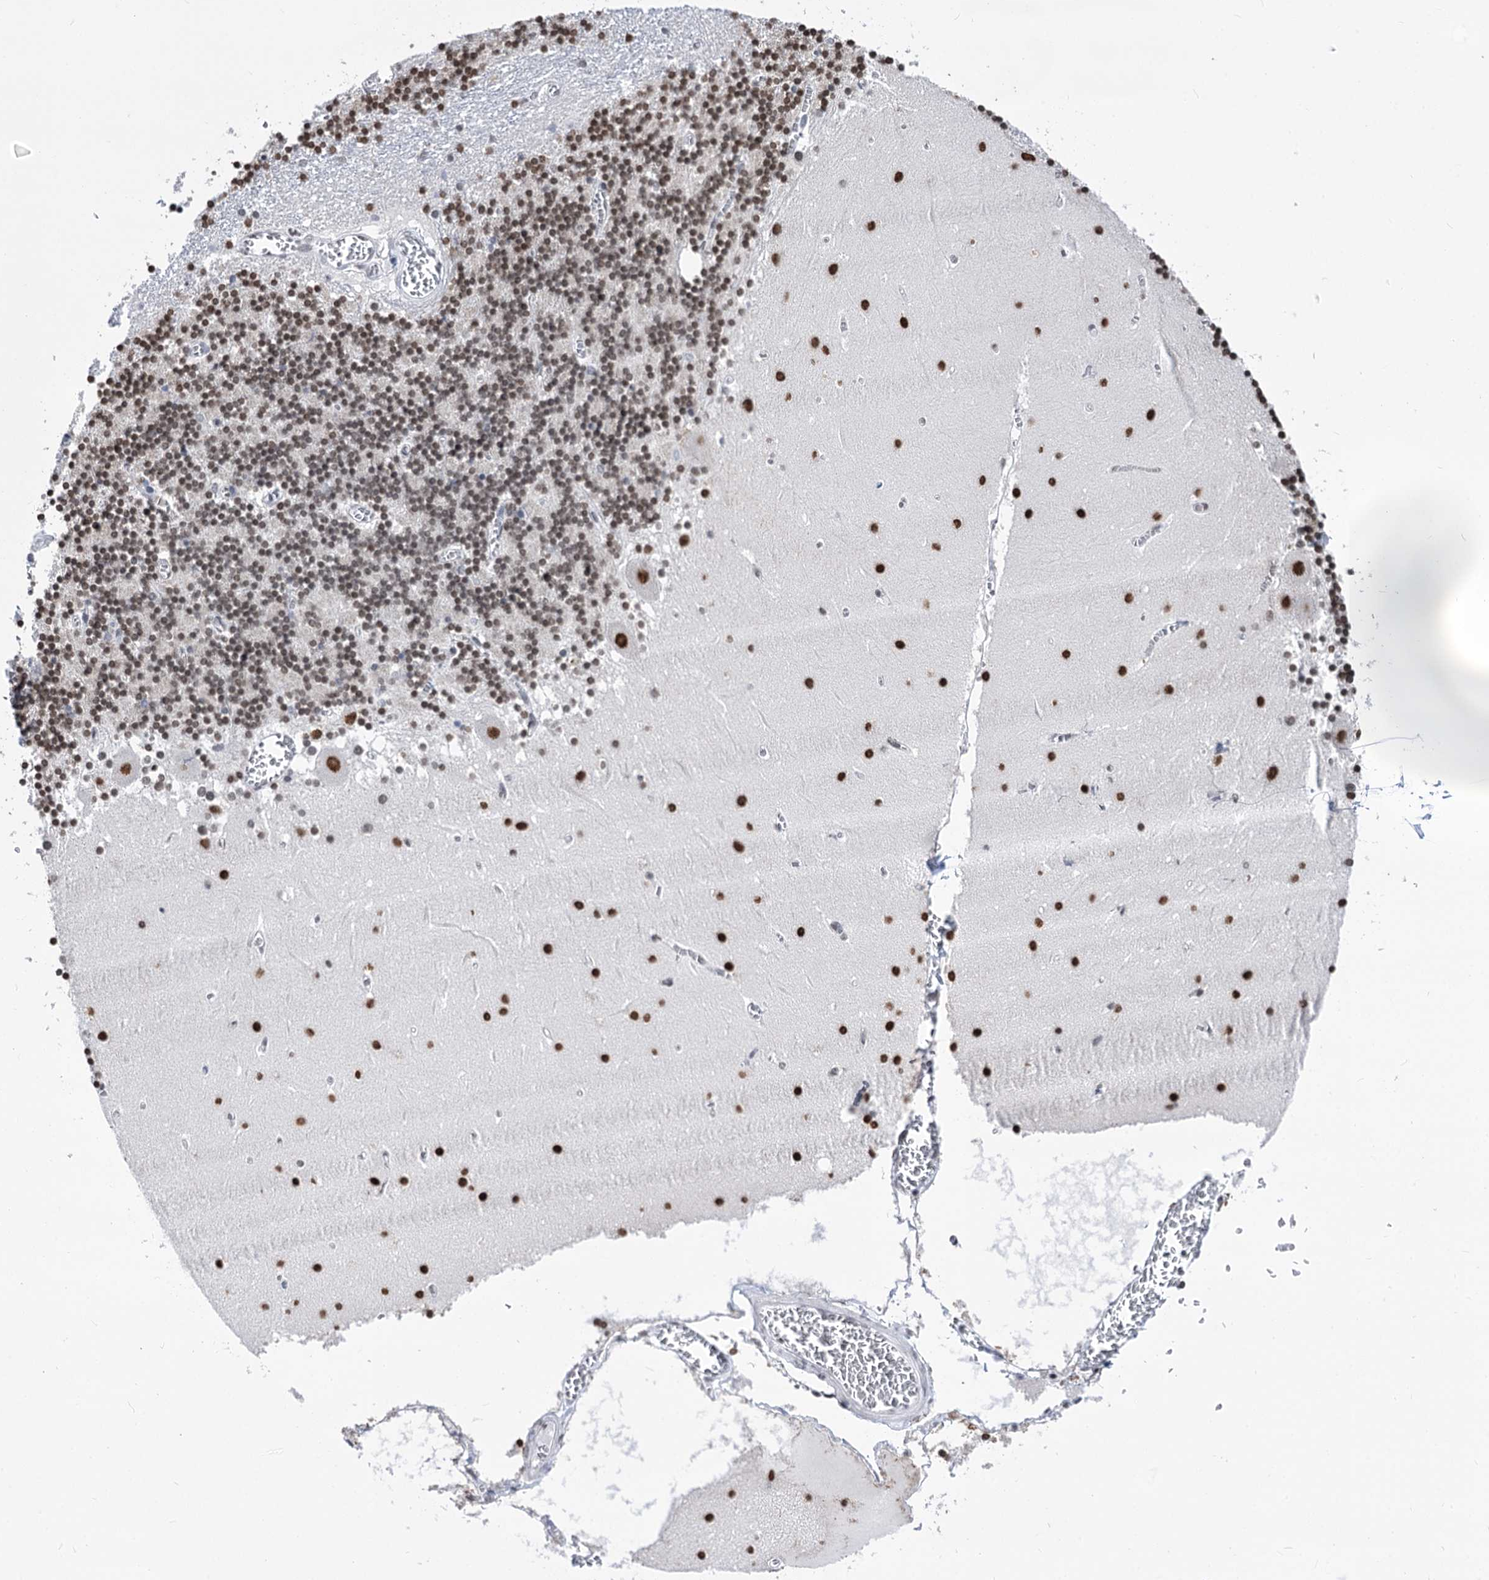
{"staining": {"intensity": "moderate", "quantity": ">75%", "location": "nuclear"}, "tissue": "cerebellum", "cell_type": "Cells in granular layer", "image_type": "normal", "snomed": [{"axis": "morphology", "description": "Normal tissue, NOS"}, {"axis": "topography", "description": "Cerebellum"}], "caption": "This photomicrograph reveals immunohistochemistry staining of unremarkable cerebellum, with medium moderate nuclear expression in approximately >75% of cells in granular layer.", "gene": "POU4F3", "patient": {"sex": "female", "age": 28}}